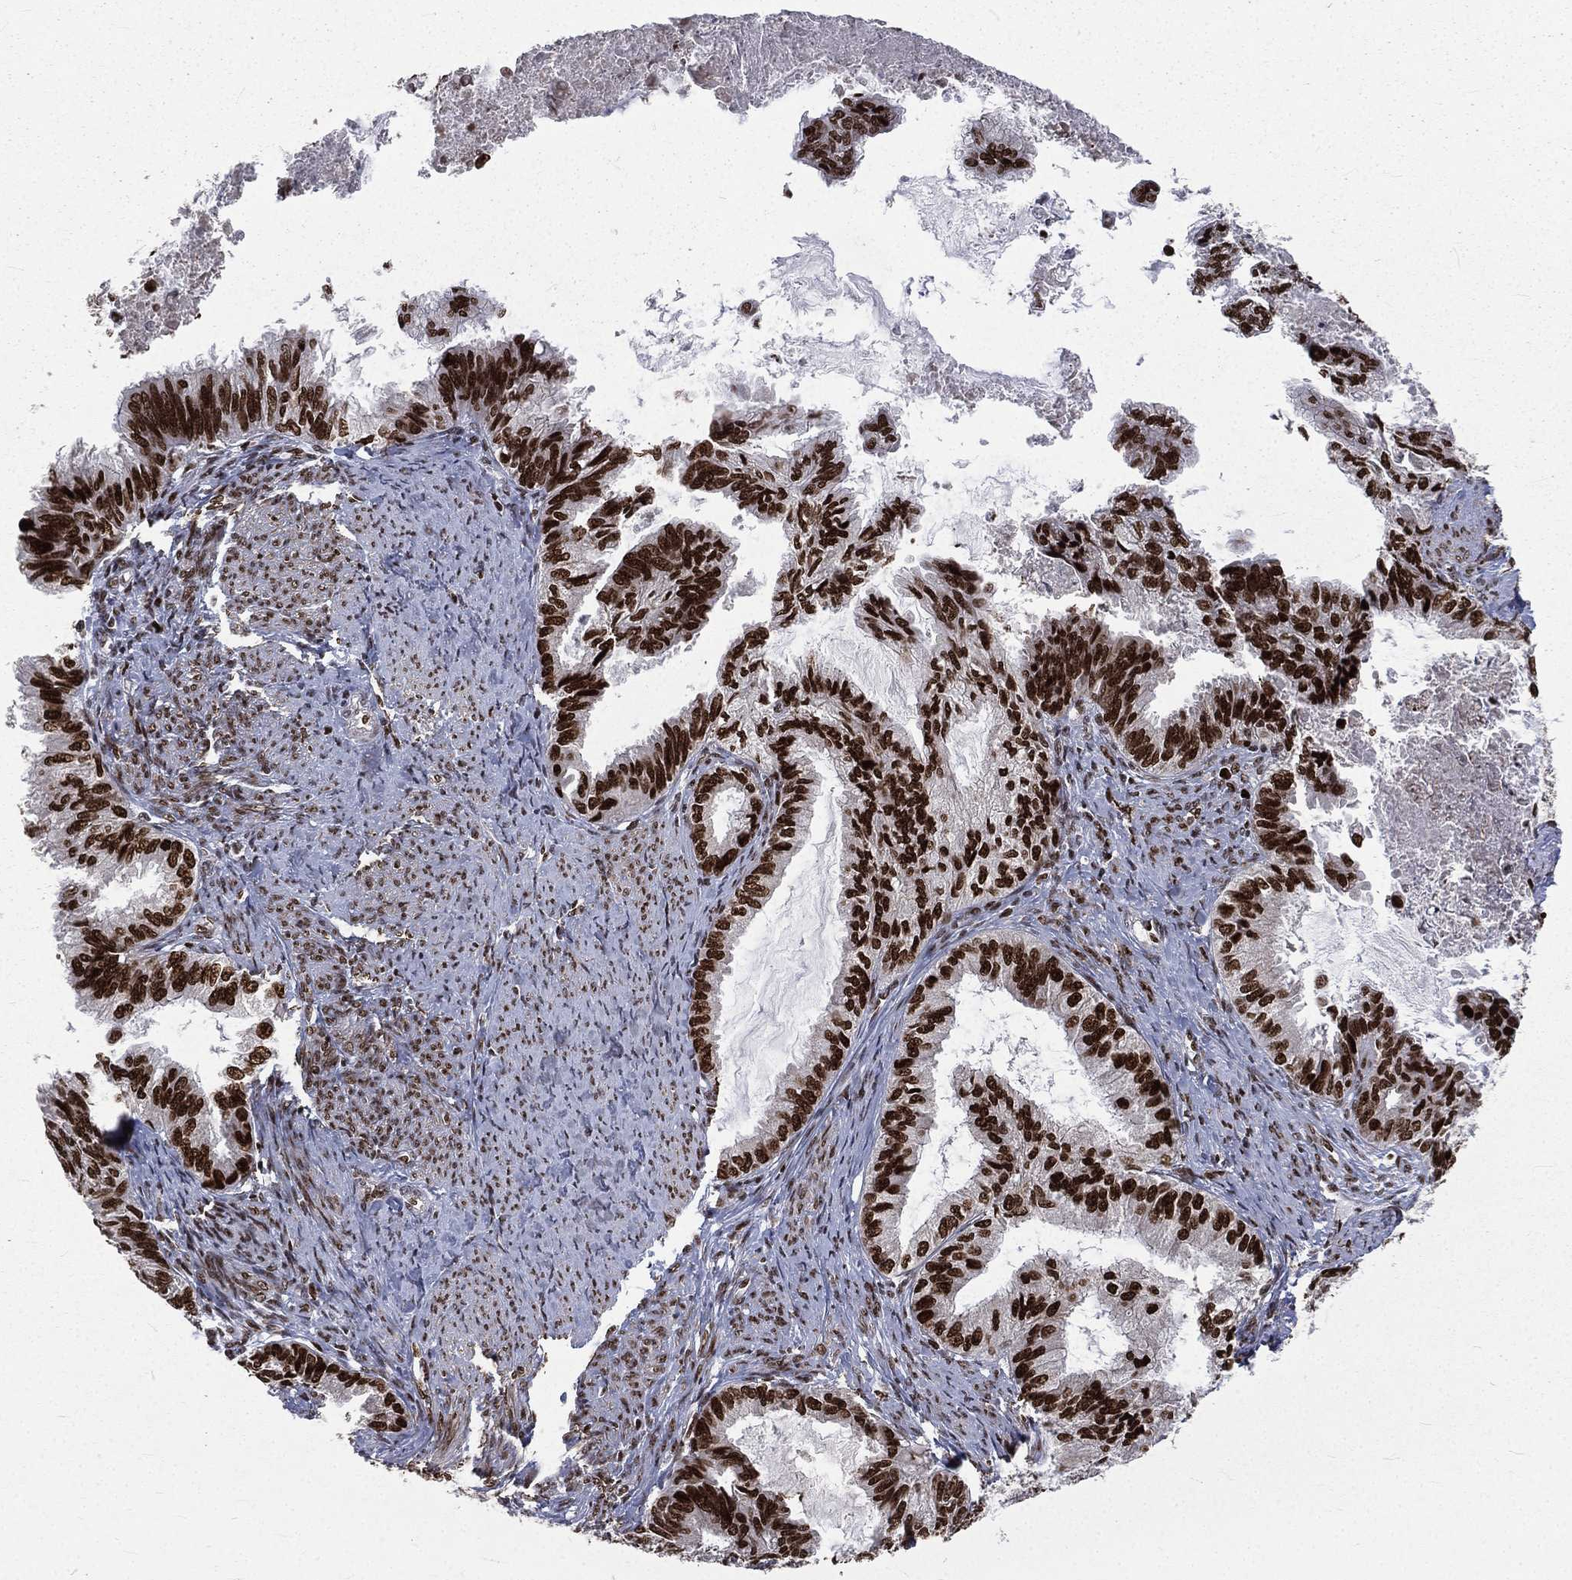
{"staining": {"intensity": "strong", "quantity": ">75%", "location": "nuclear"}, "tissue": "endometrial cancer", "cell_type": "Tumor cells", "image_type": "cancer", "snomed": [{"axis": "morphology", "description": "Adenocarcinoma, NOS"}, {"axis": "topography", "description": "Endometrium"}], "caption": "IHC image of neoplastic tissue: human endometrial cancer (adenocarcinoma) stained using IHC demonstrates high levels of strong protein expression localized specifically in the nuclear of tumor cells, appearing as a nuclear brown color.", "gene": "POLB", "patient": {"sex": "female", "age": 86}}